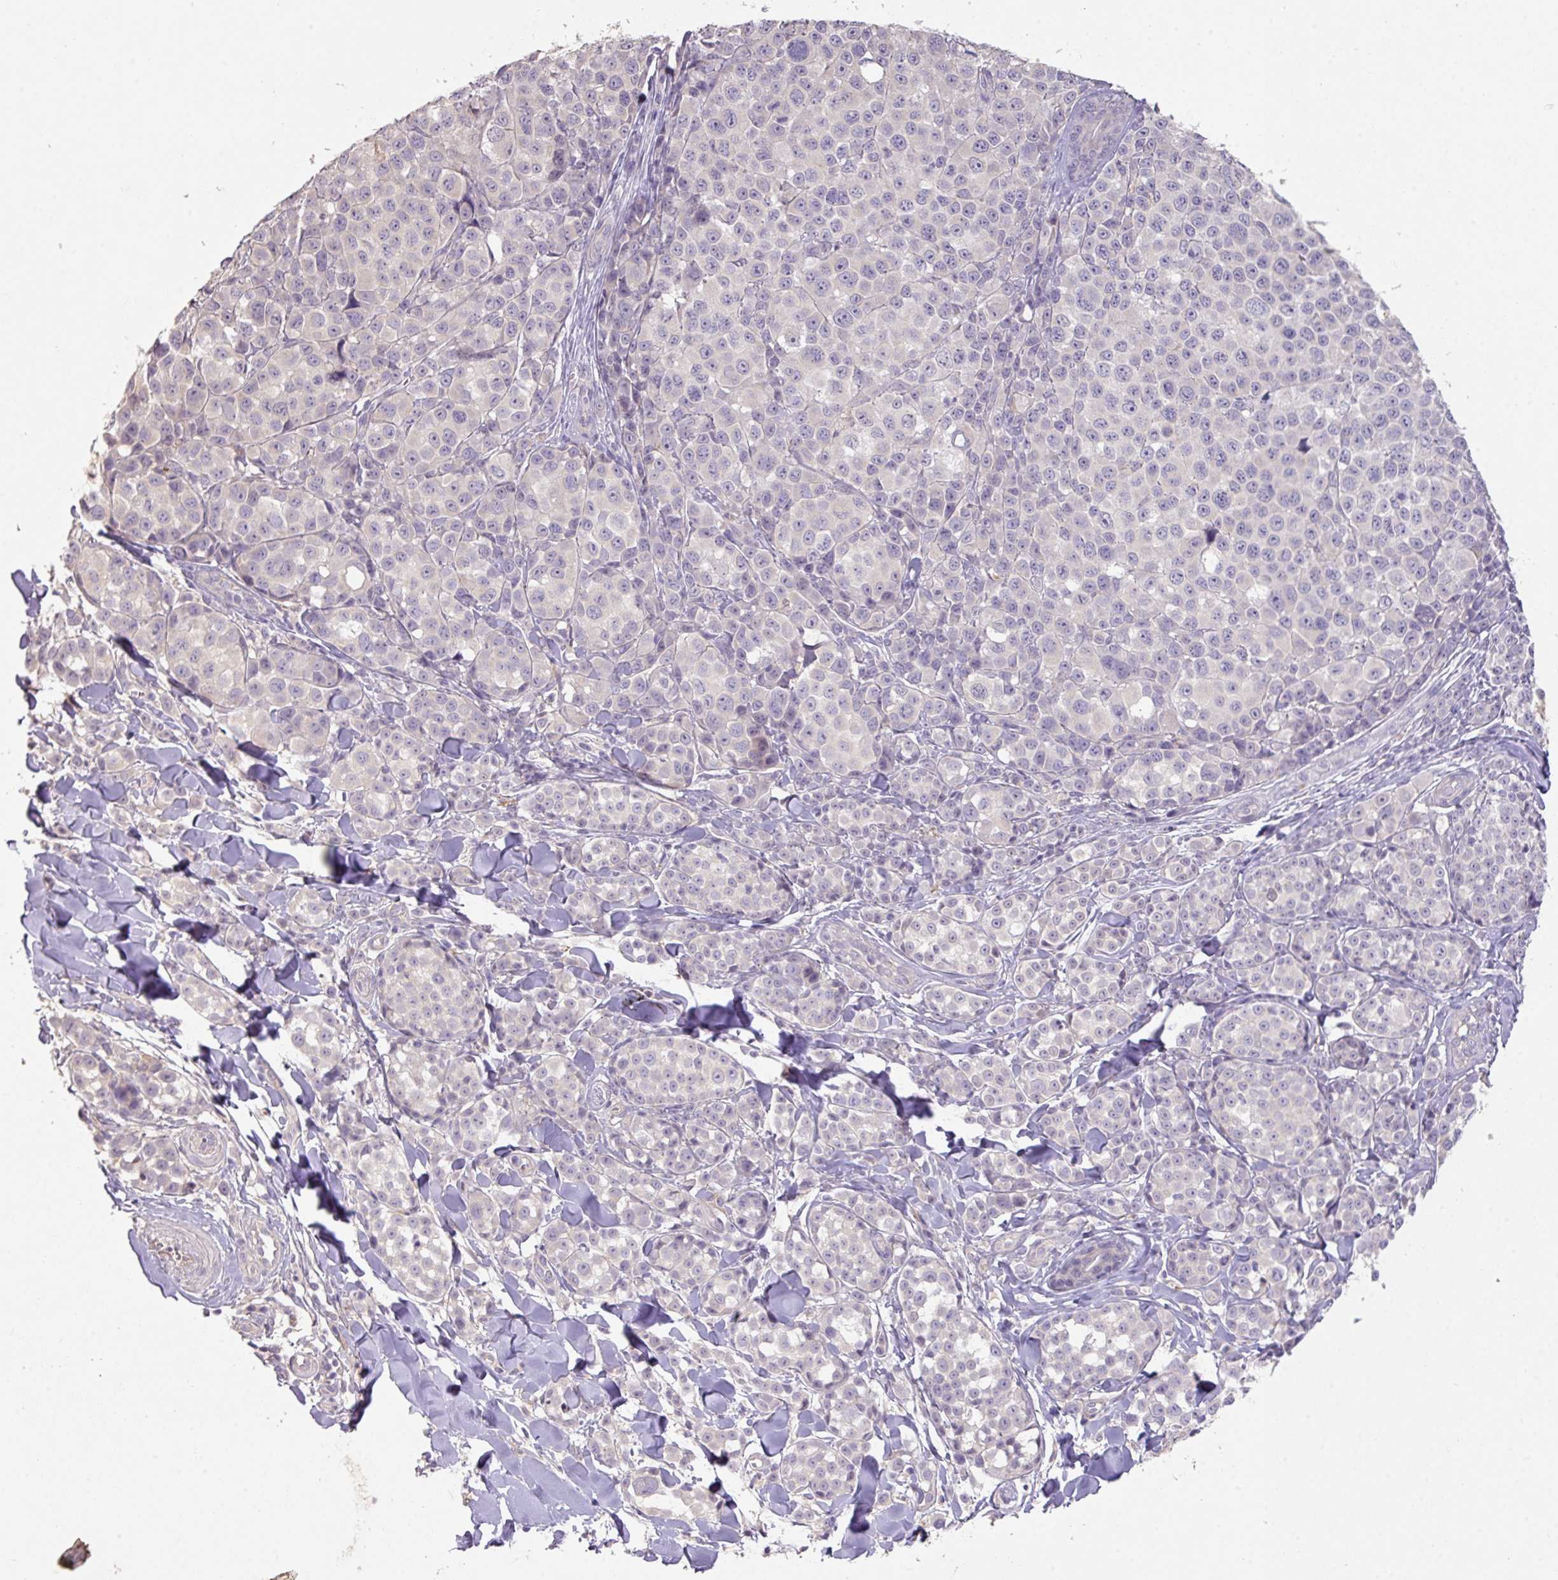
{"staining": {"intensity": "negative", "quantity": "none", "location": "none"}, "tissue": "melanoma", "cell_type": "Tumor cells", "image_type": "cancer", "snomed": [{"axis": "morphology", "description": "Malignant melanoma, NOS"}, {"axis": "topography", "description": "Skin"}], "caption": "High magnification brightfield microscopy of malignant melanoma stained with DAB (3,3'-diaminobenzidine) (brown) and counterstained with hematoxylin (blue): tumor cells show no significant staining.", "gene": "PRADC1", "patient": {"sex": "female", "age": 35}}